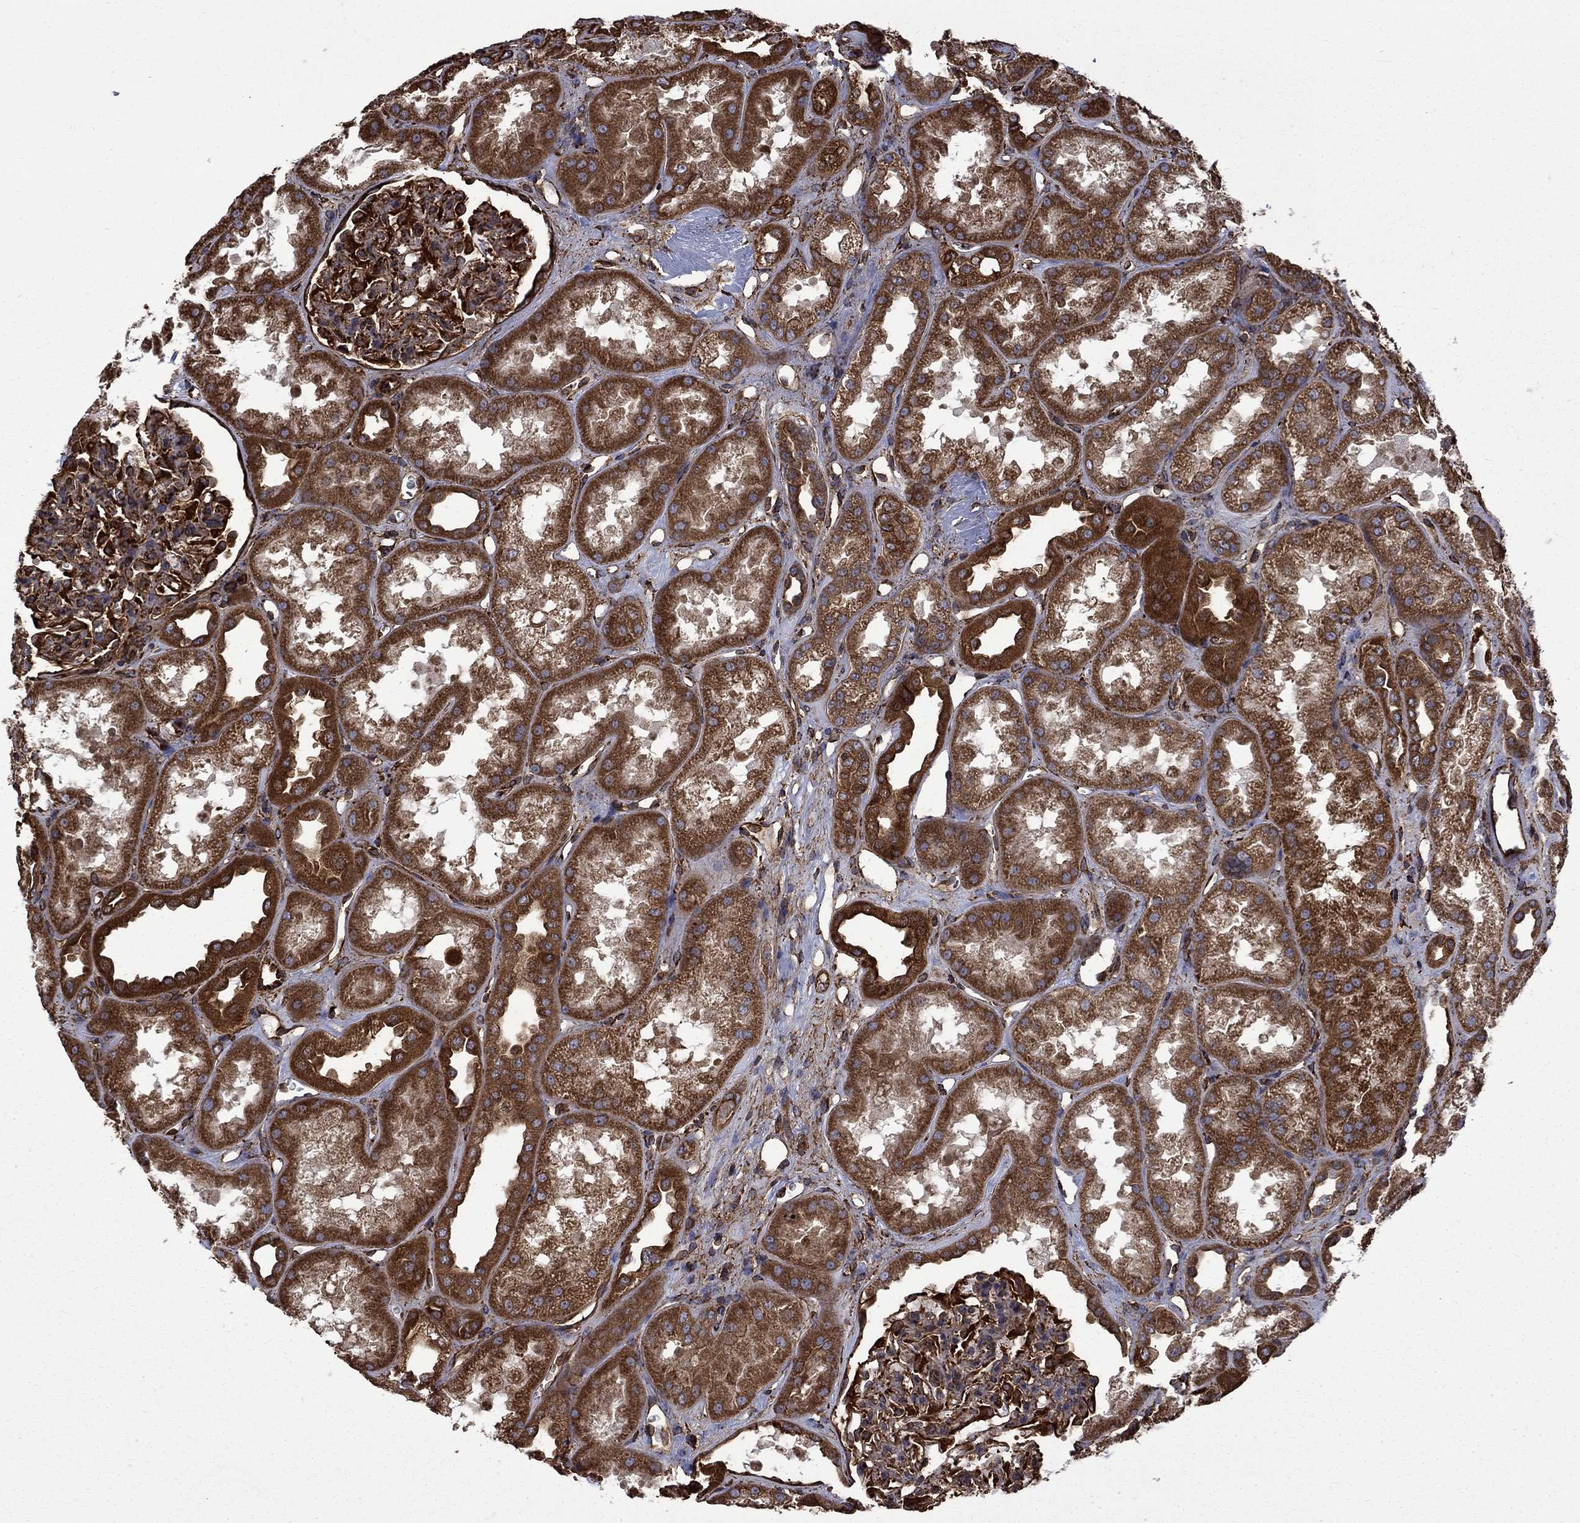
{"staining": {"intensity": "strong", "quantity": "<25%", "location": "cytoplasmic/membranous"}, "tissue": "kidney", "cell_type": "Cells in glomeruli", "image_type": "normal", "snomed": [{"axis": "morphology", "description": "Normal tissue, NOS"}, {"axis": "topography", "description": "Kidney"}], "caption": "An image of kidney stained for a protein displays strong cytoplasmic/membranous brown staining in cells in glomeruli.", "gene": "CUTC", "patient": {"sex": "male", "age": 61}}